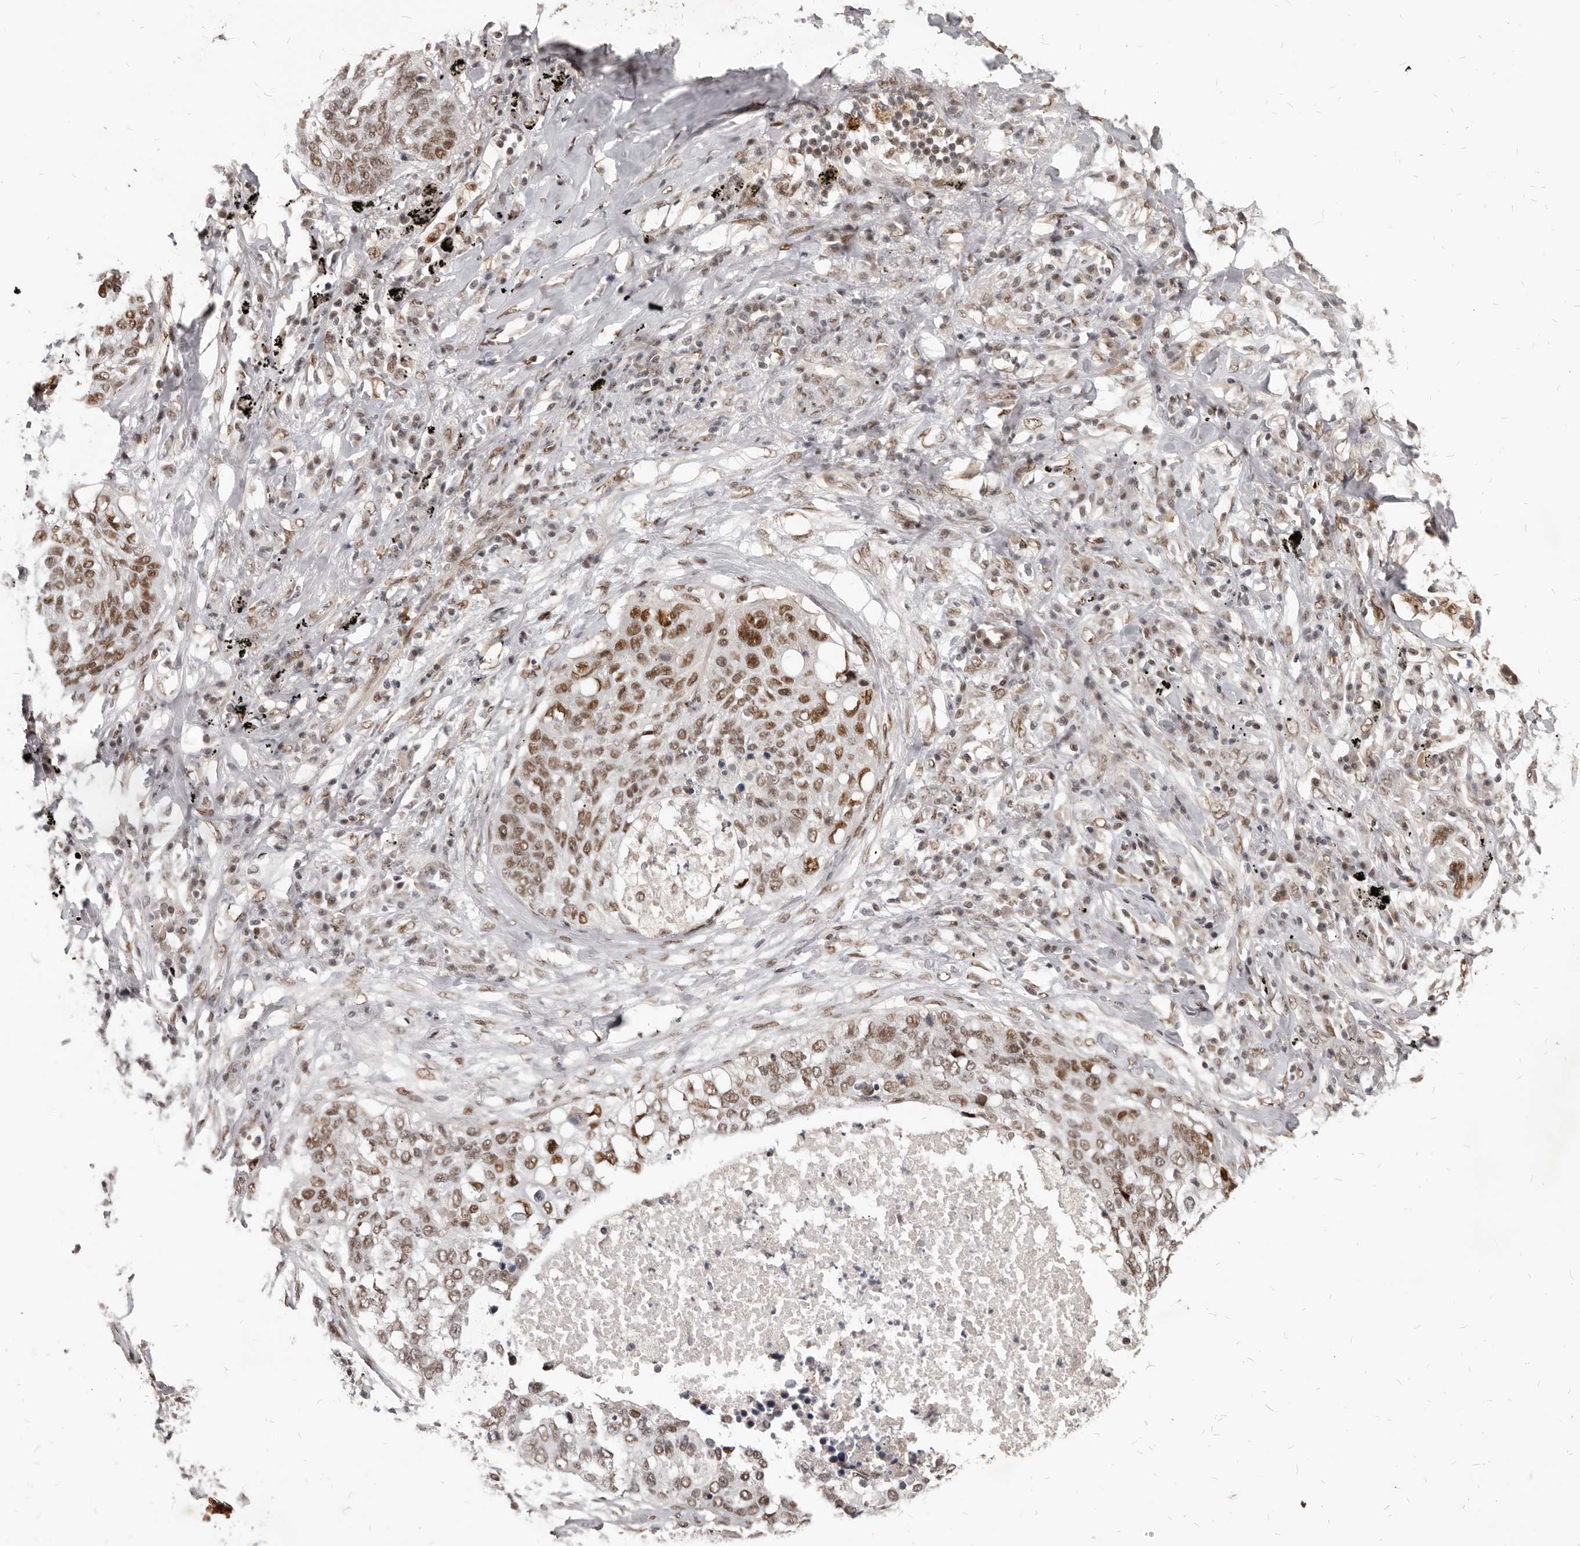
{"staining": {"intensity": "moderate", "quantity": ">75%", "location": "nuclear"}, "tissue": "lung cancer", "cell_type": "Tumor cells", "image_type": "cancer", "snomed": [{"axis": "morphology", "description": "Squamous cell carcinoma, NOS"}, {"axis": "topography", "description": "Lung"}], "caption": "The micrograph displays immunohistochemical staining of lung cancer (squamous cell carcinoma). There is moderate nuclear expression is appreciated in approximately >75% of tumor cells.", "gene": "ATF5", "patient": {"sex": "female", "age": 63}}